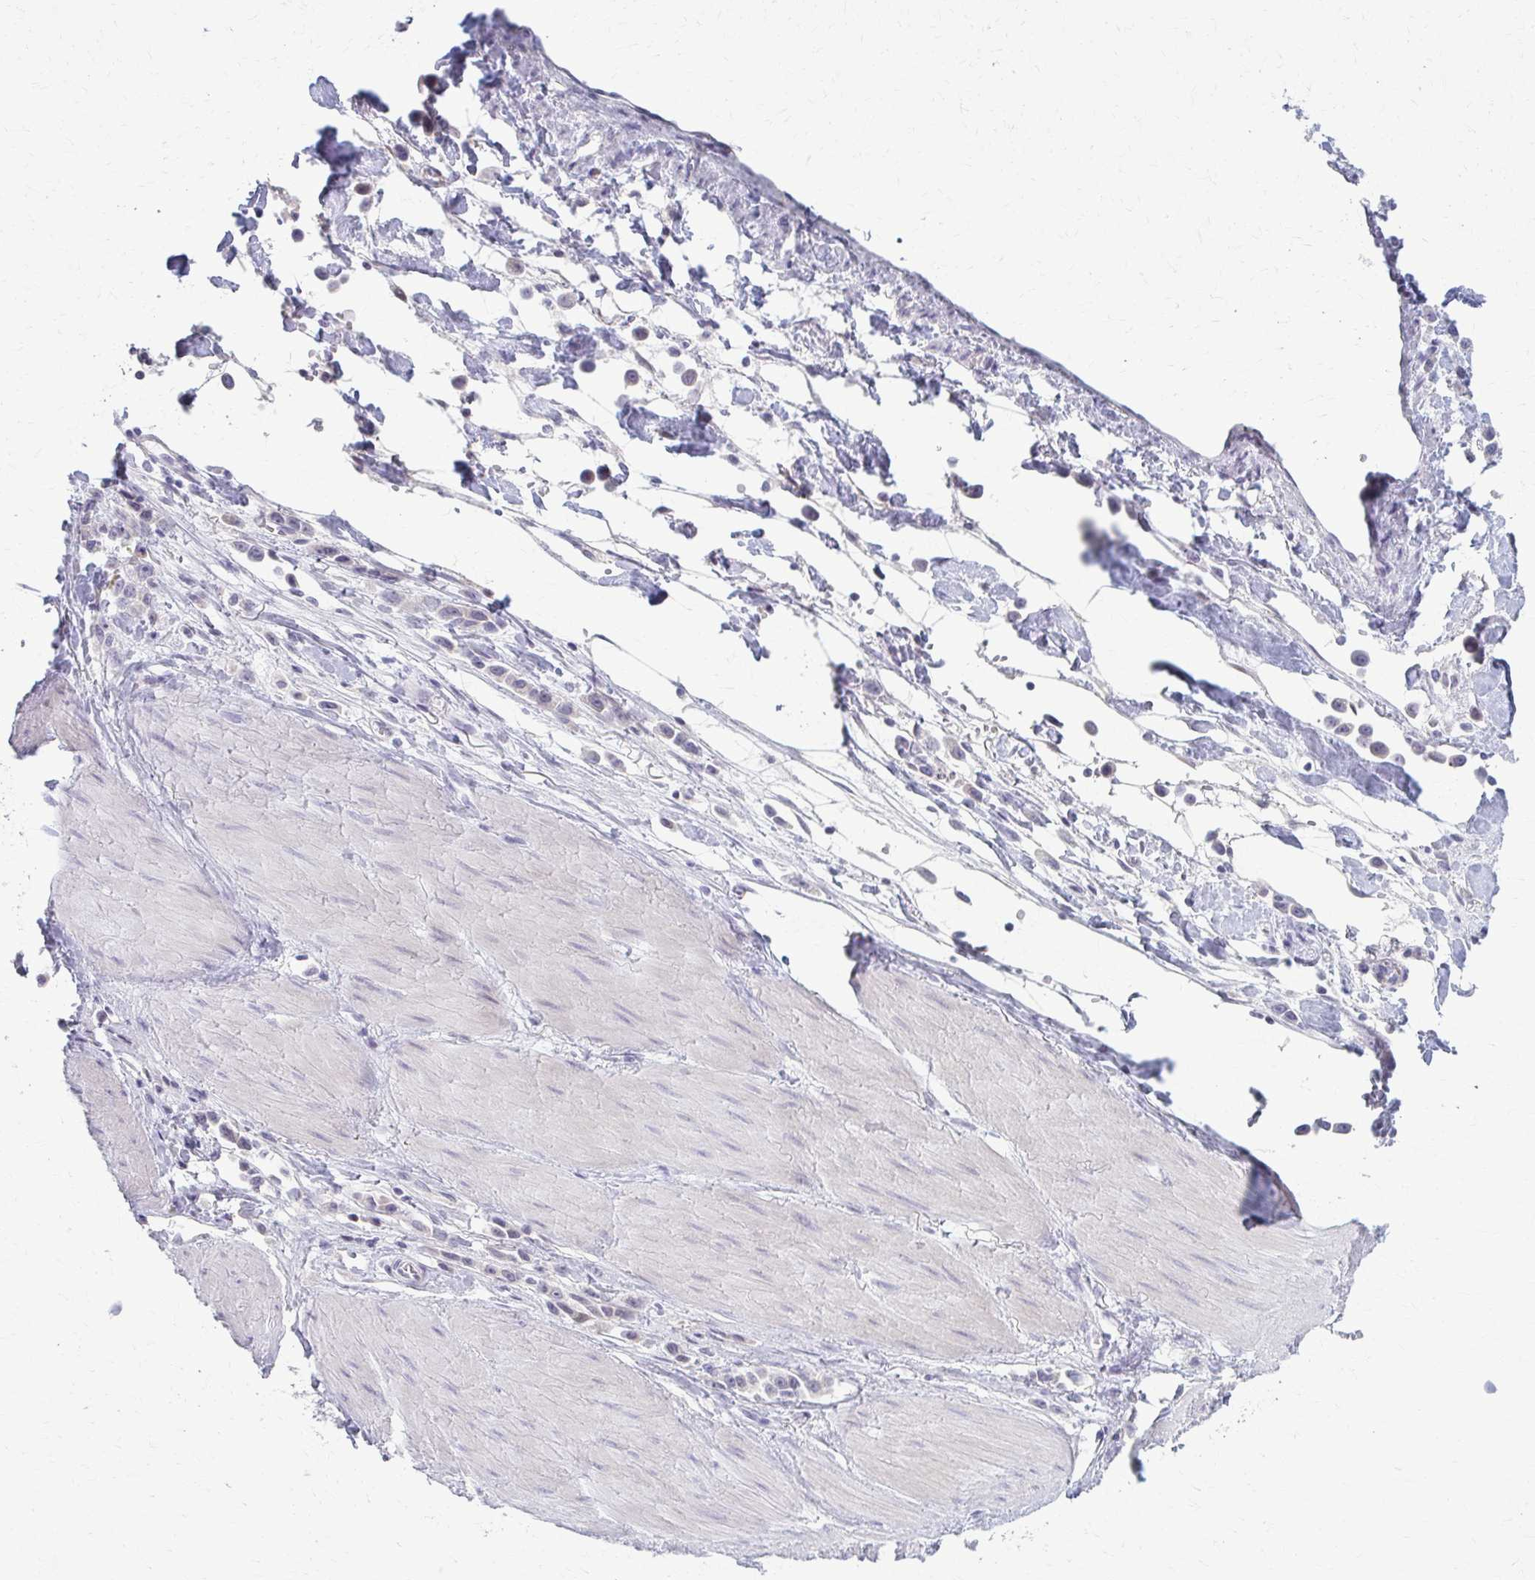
{"staining": {"intensity": "negative", "quantity": "none", "location": "none"}, "tissue": "stomach cancer", "cell_type": "Tumor cells", "image_type": "cancer", "snomed": [{"axis": "morphology", "description": "Adenocarcinoma, NOS"}, {"axis": "topography", "description": "Stomach"}], "caption": "This is a micrograph of IHC staining of stomach cancer, which shows no positivity in tumor cells.", "gene": "LDLRAP1", "patient": {"sex": "male", "age": 47}}